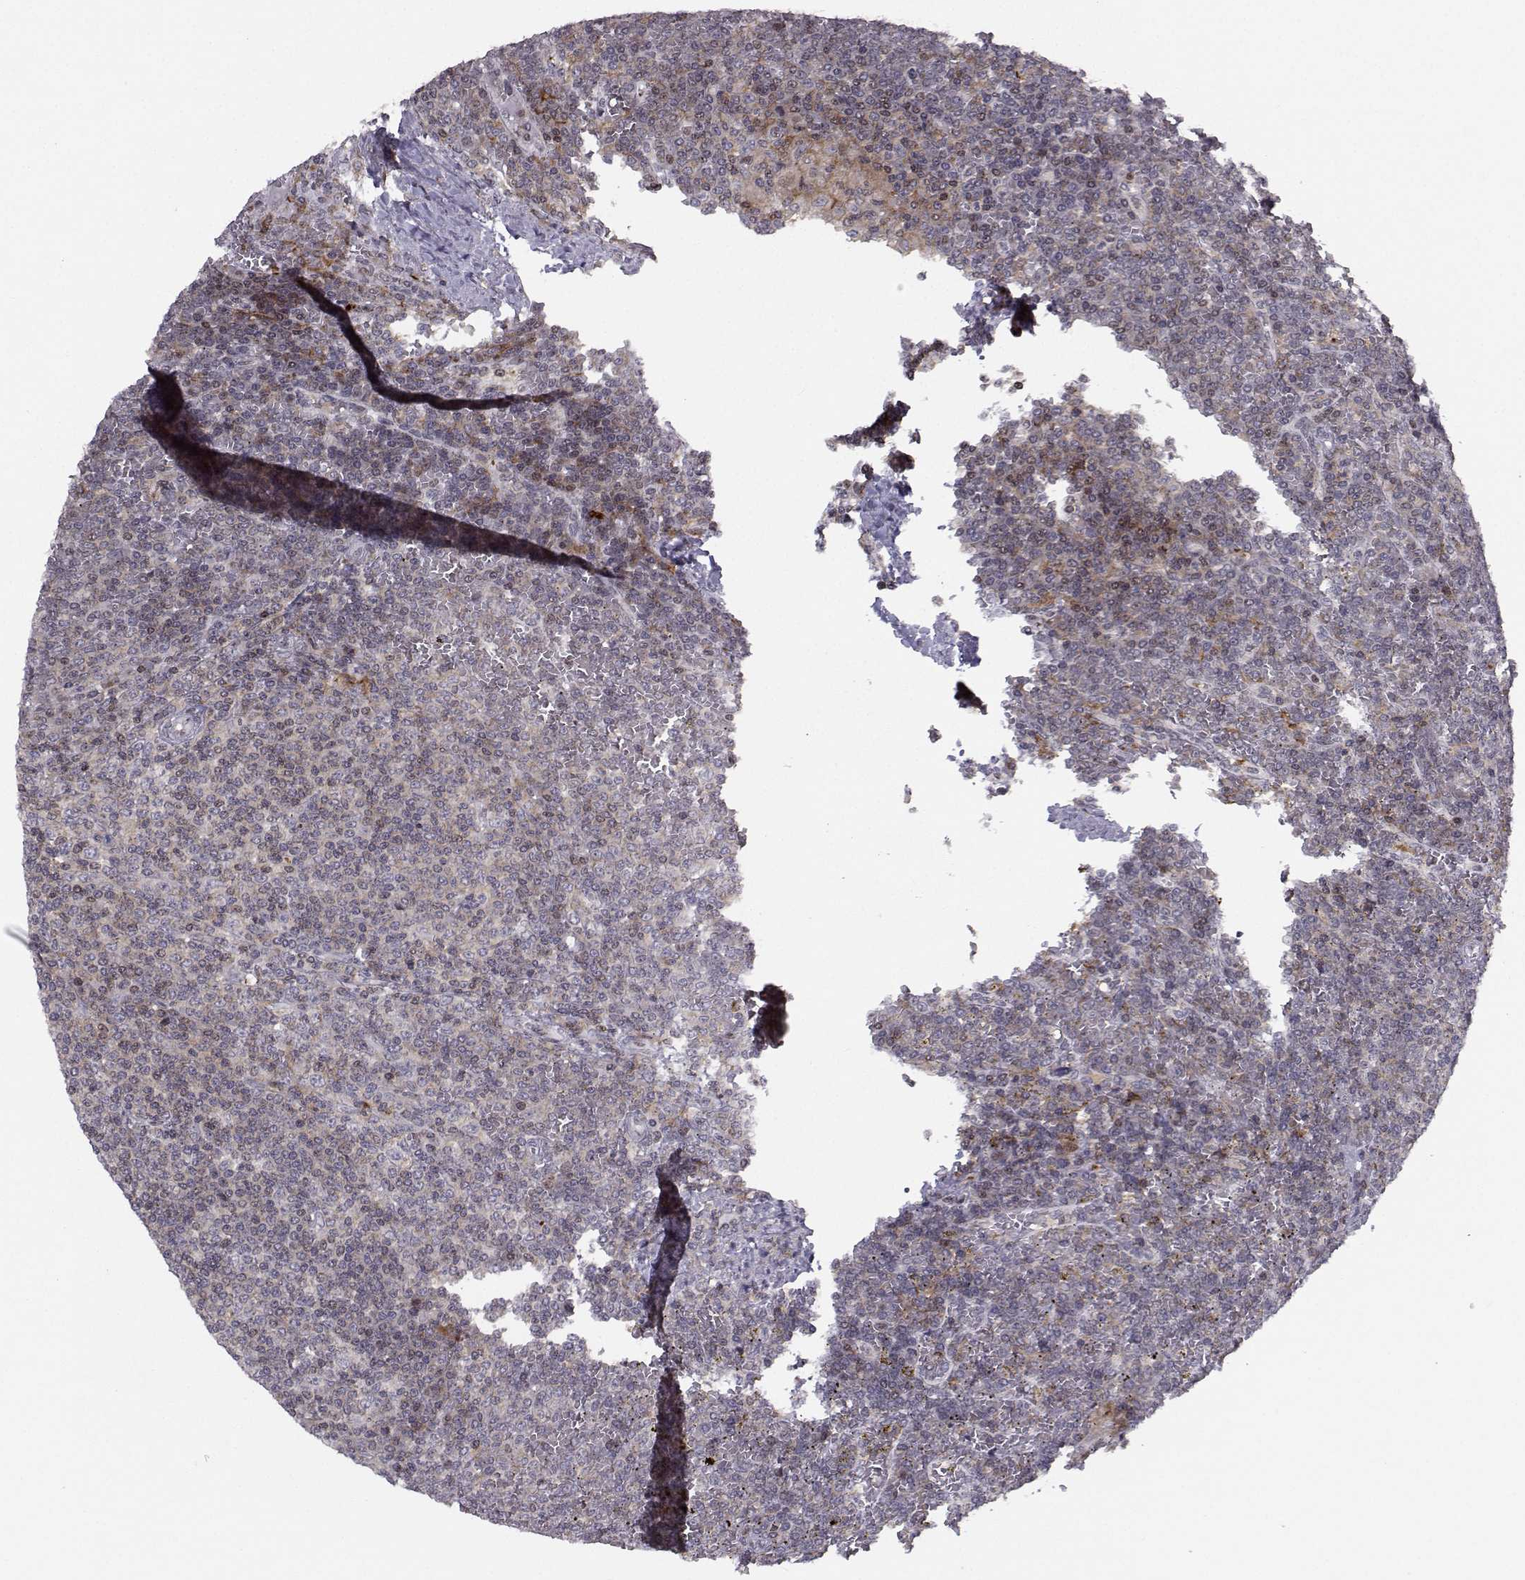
{"staining": {"intensity": "moderate", "quantity": "<25%", "location": "cytoplasmic/membranous"}, "tissue": "lymphoma", "cell_type": "Tumor cells", "image_type": "cancer", "snomed": [{"axis": "morphology", "description": "Malignant lymphoma, non-Hodgkin's type, Low grade"}, {"axis": "topography", "description": "Spleen"}], "caption": "Protein staining displays moderate cytoplasmic/membranous expression in about <25% of tumor cells in lymphoma. (Brightfield microscopy of DAB IHC at high magnification).", "gene": "PCP4L1", "patient": {"sex": "female", "age": 19}}